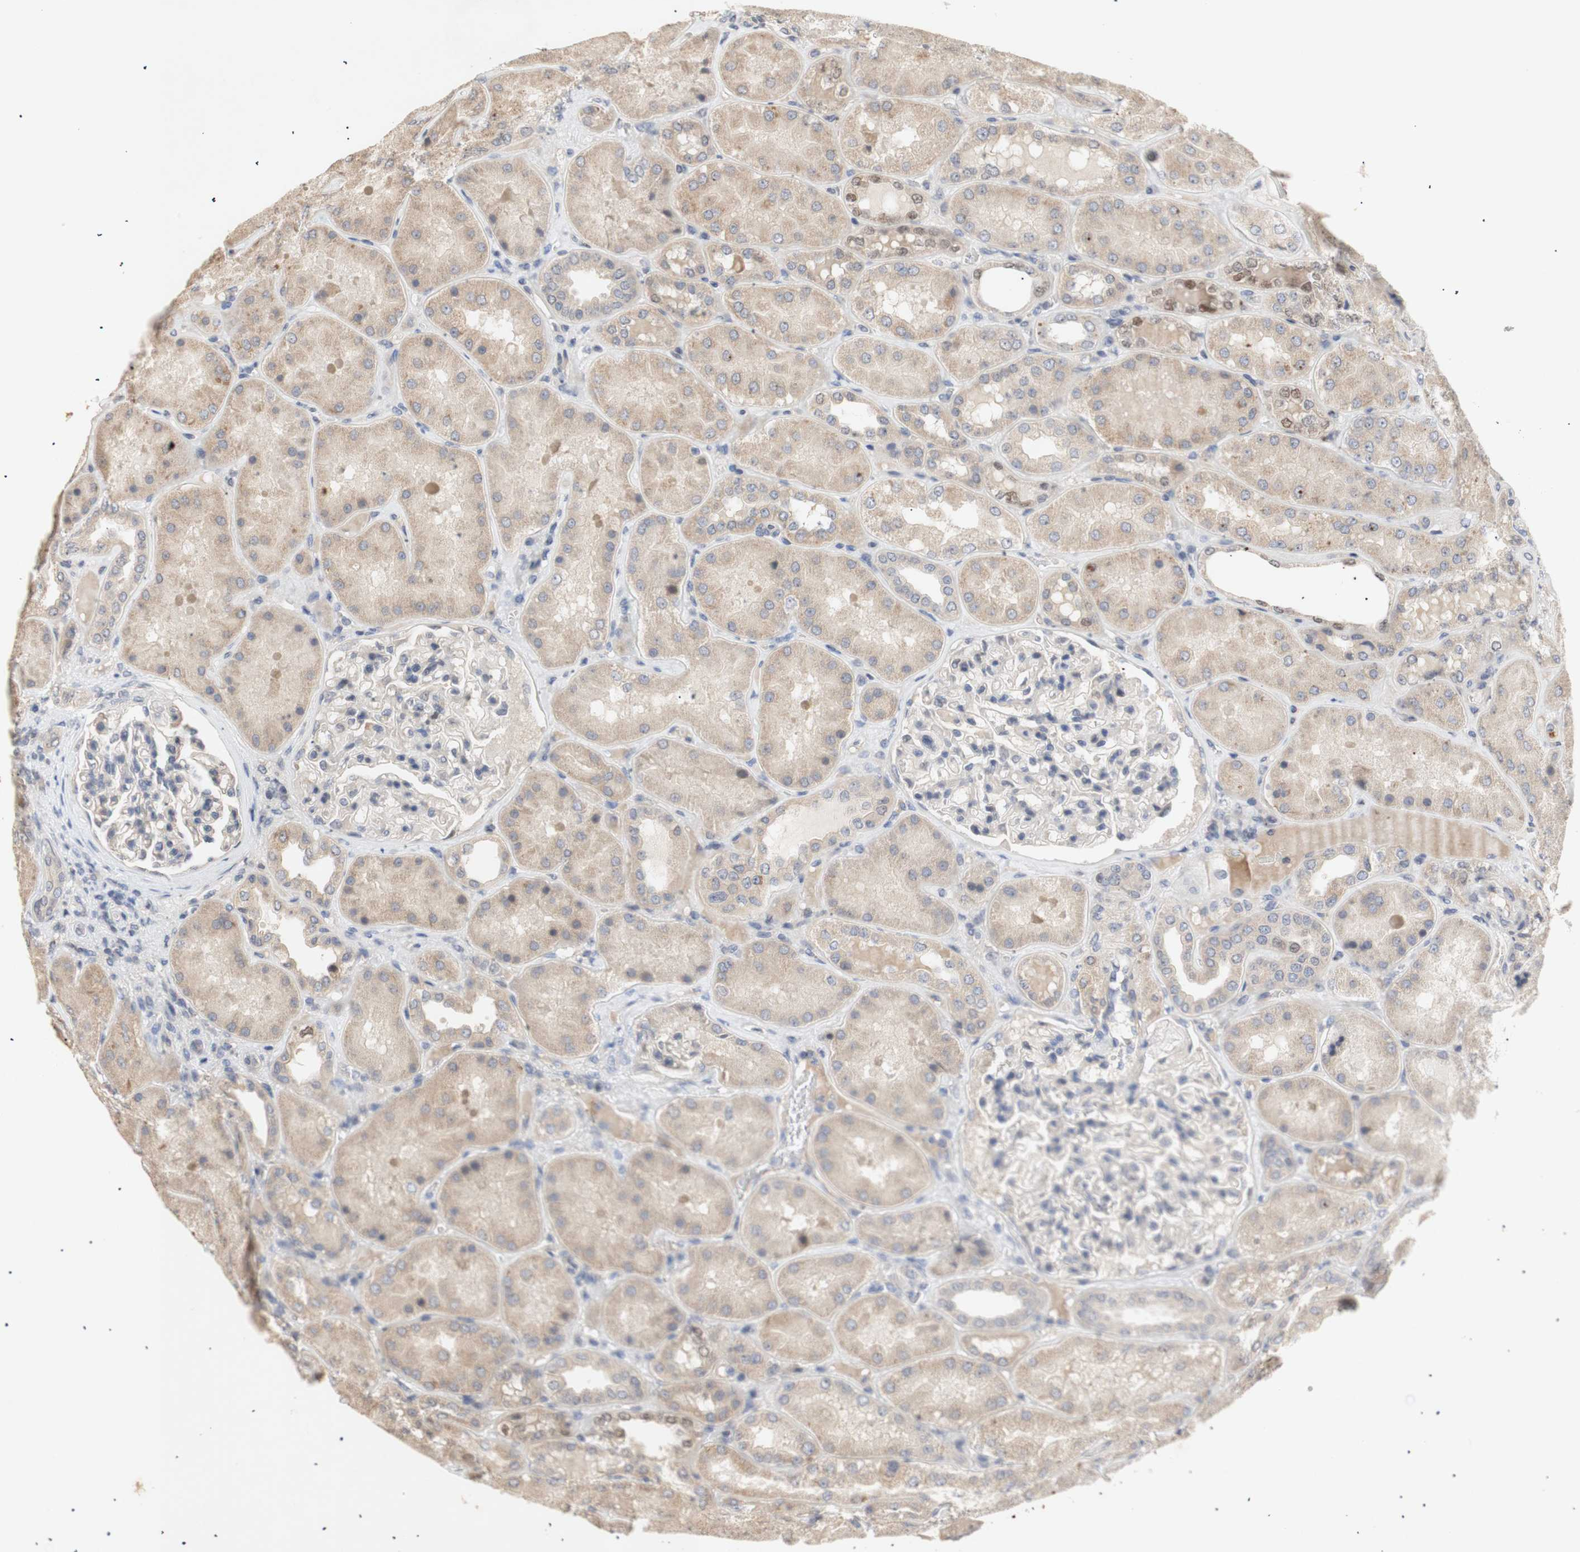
{"staining": {"intensity": "negative", "quantity": "none", "location": "none"}, "tissue": "kidney", "cell_type": "Cells in glomeruli", "image_type": "normal", "snomed": [{"axis": "morphology", "description": "Normal tissue, NOS"}, {"axis": "topography", "description": "Kidney"}], "caption": "DAB immunohistochemical staining of unremarkable kidney shows no significant positivity in cells in glomeruli.", "gene": "FOSB", "patient": {"sex": "female", "age": 56}}